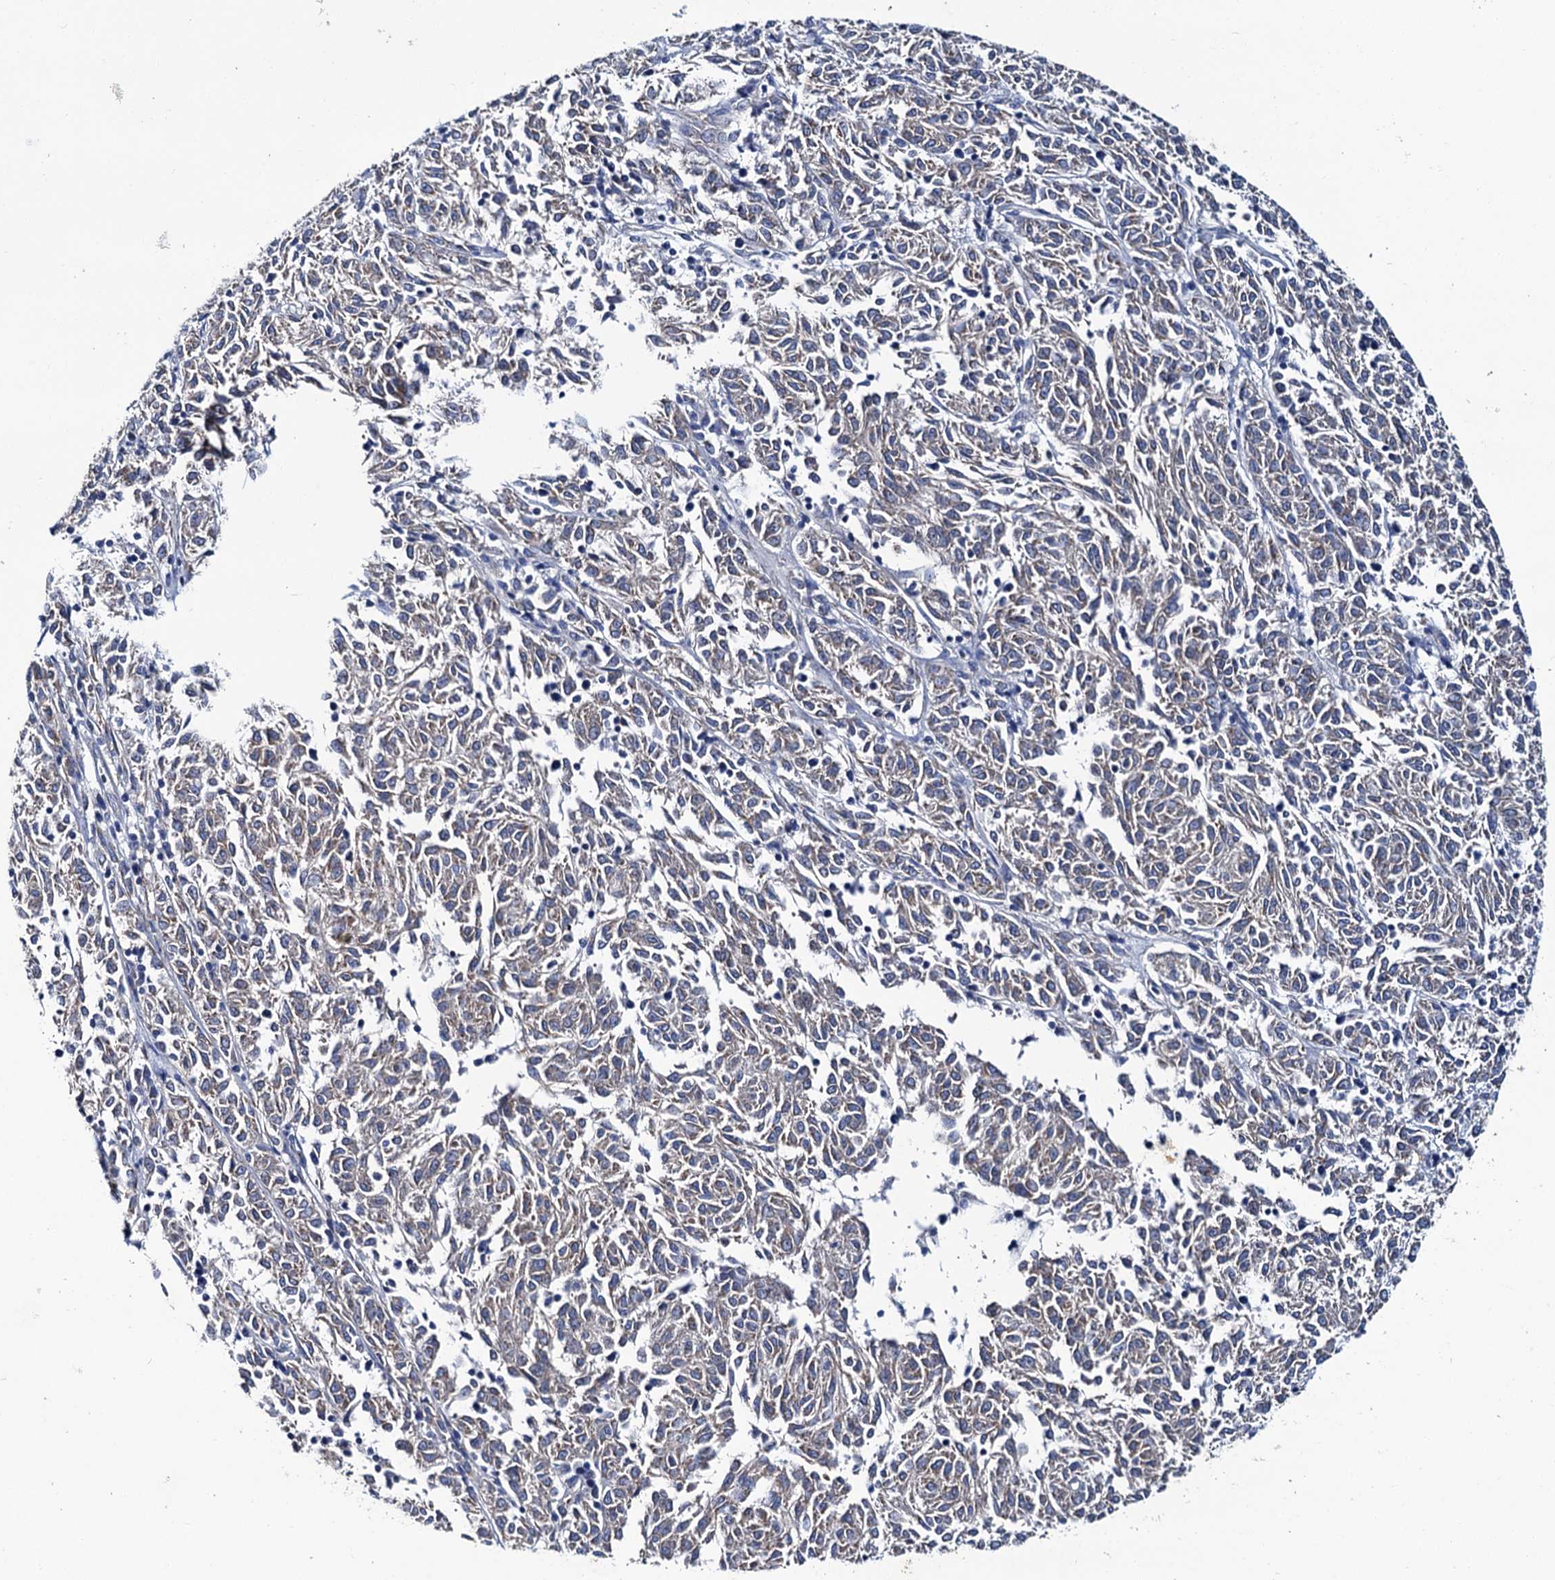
{"staining": {"intensity": "weak", "quantity": ">75%", "location": "cytoplasmic/membranous"}, "tissue": "melanoma", "cell_type": "Tumor cells", "image_type": "cancer", "snomed": [{"axis": "morphology", "description": "Malignant melanoma, NOS"}, {"axis": "topography", "description": "Skin"}], "caption": "Human malignant melanoma stained with a protein marker demonstrates weak staining in tumor cells.", "gene": "CEP295", "patient": {"sex": "female", "age": 72}}